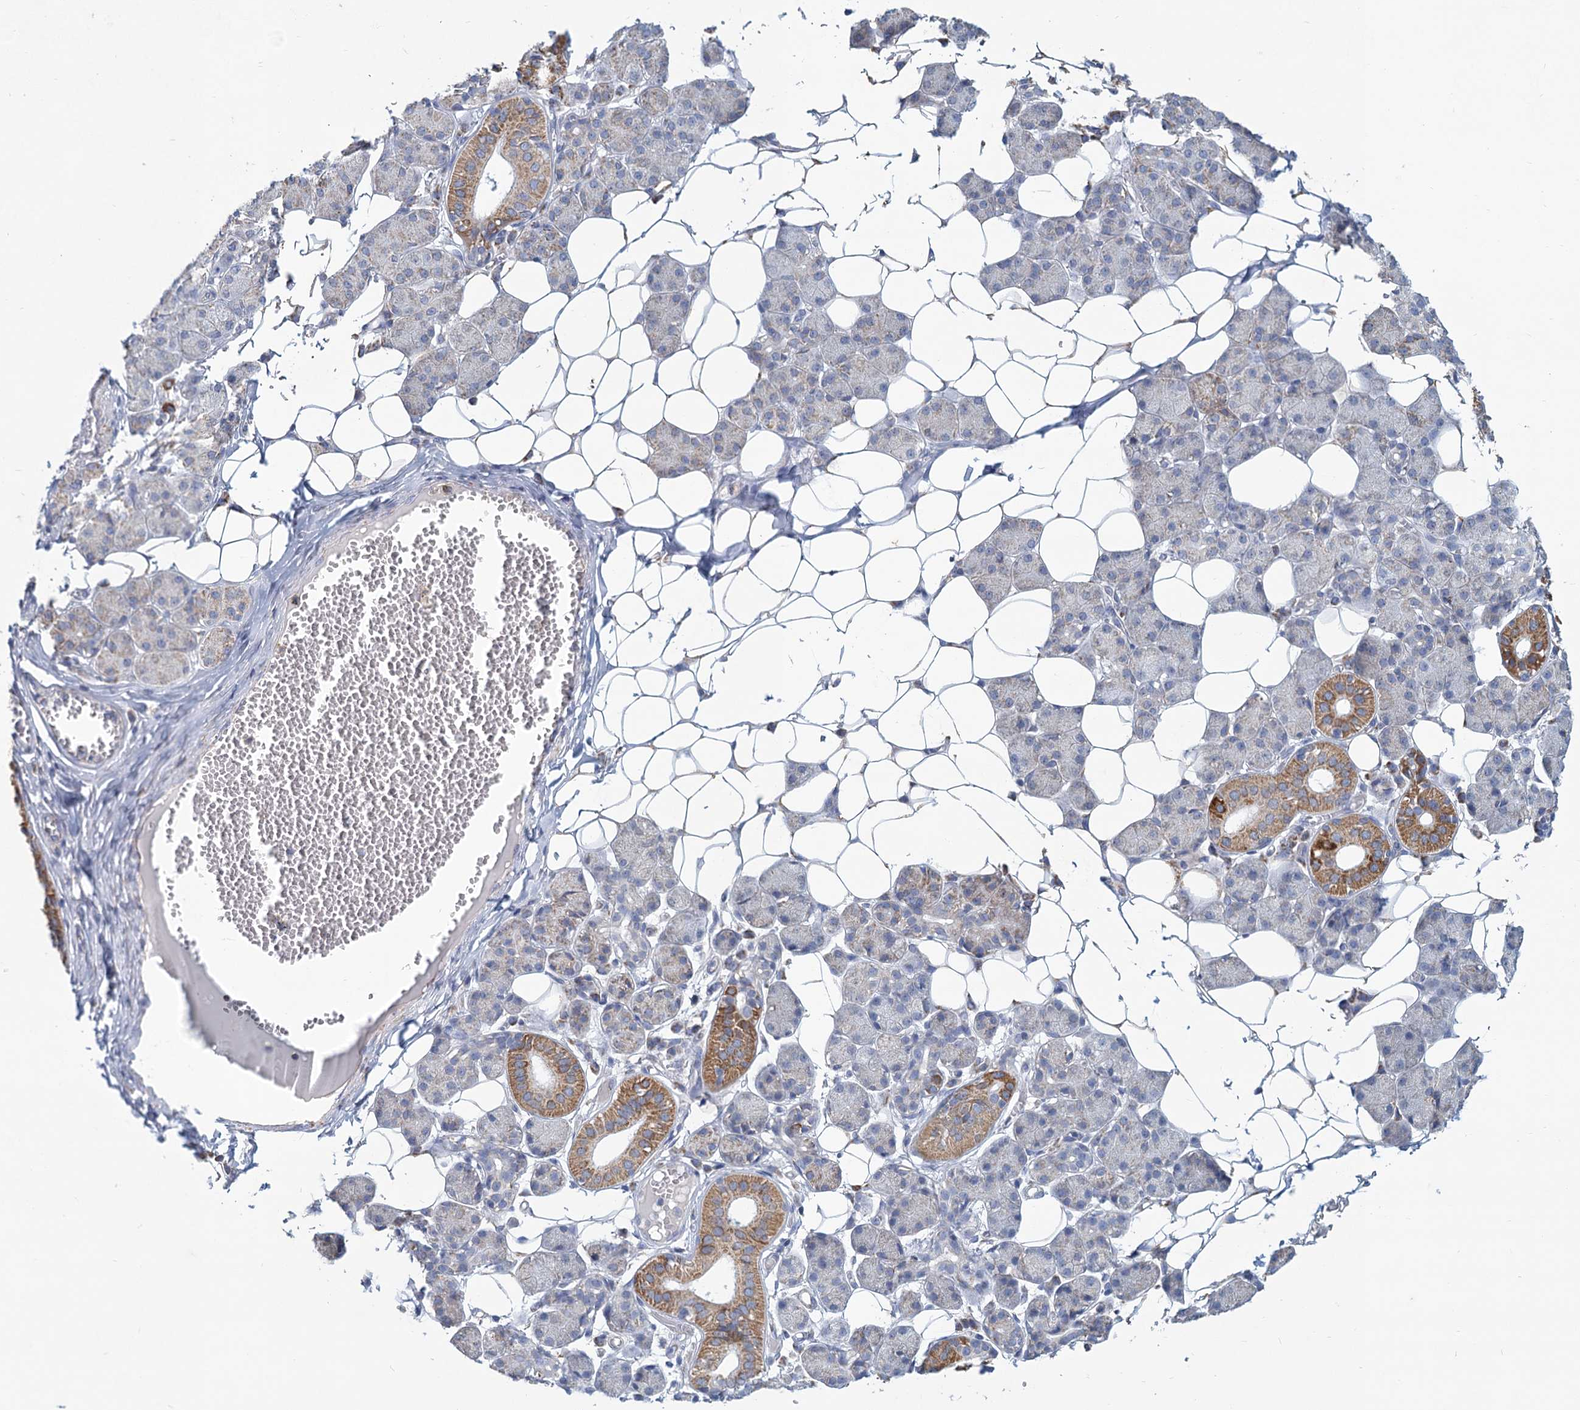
{"staining": {"intensity": "moderate", "quantity": "<25%", "location": "cytoplasmic/membranous"}, "tissue": "salivary gland", "cell_type": "Glandular cells", "image_type": "normal", "snomed": [{"axis": "morphology", "description": "Normal tissue, NOS"}, {"axis": "topography", "description": "Salivary gland"}], "caption": "This image demonstrates immunohistochemistry staining of benign human salivary gland, with low moderate cytoplasmic/membranous staining in about <25% of glandular cells.", "gene": "NDUFC2", "patient": {"sex": "female", "age": 33}}